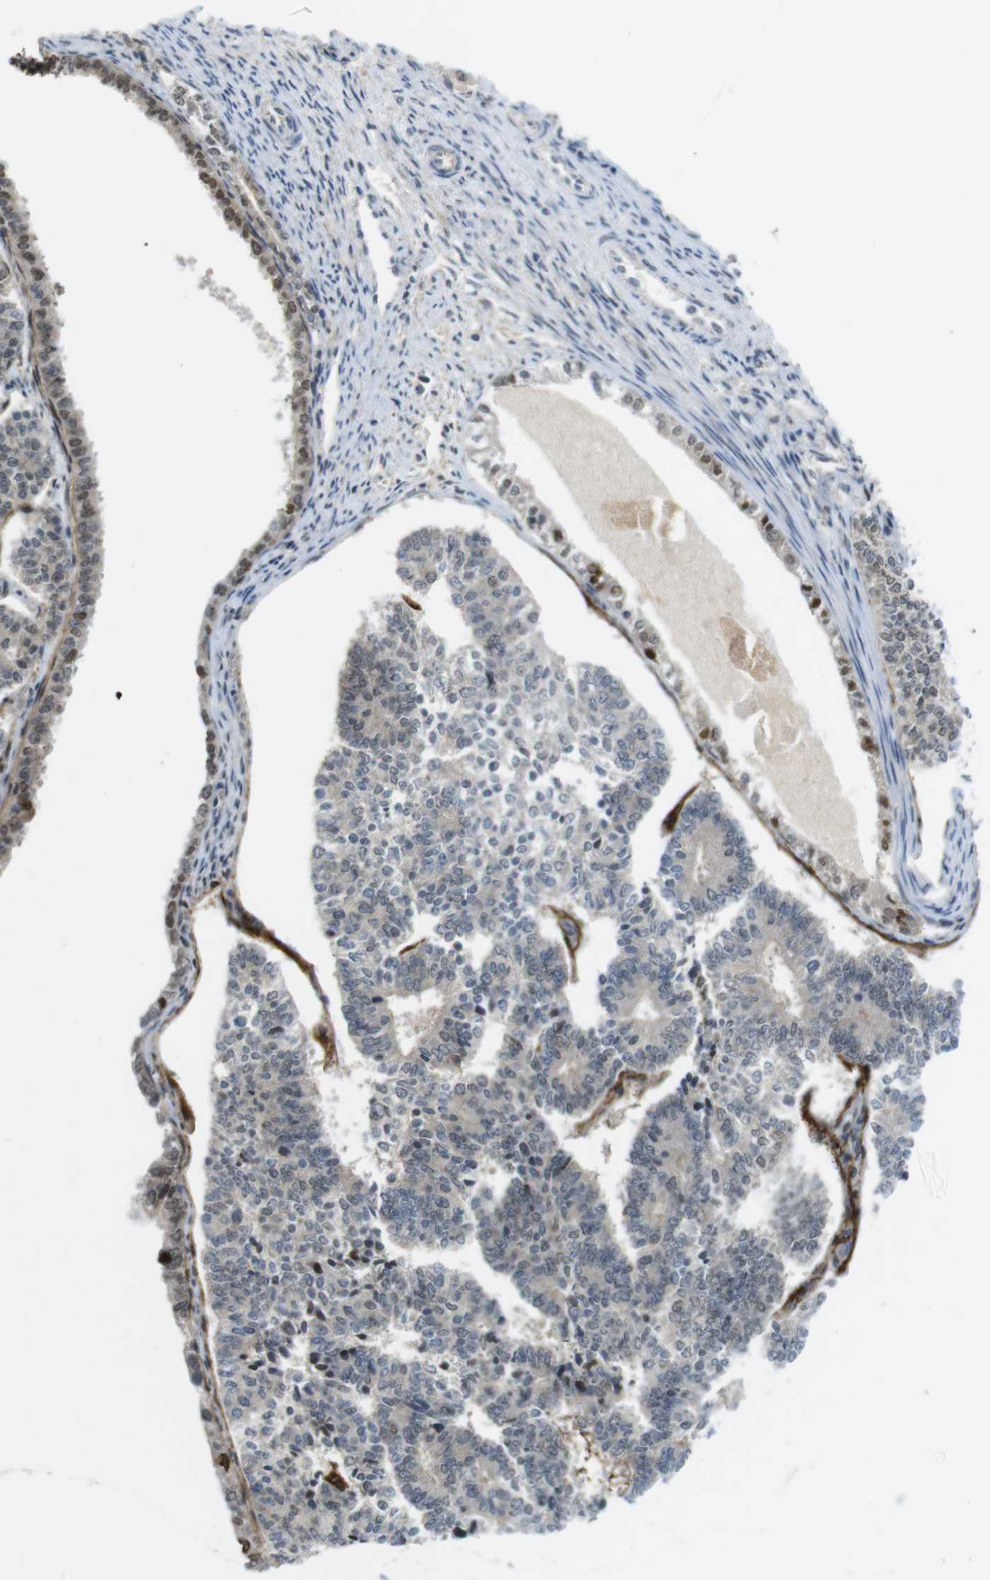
{"staining": {"intensity": "moderate", "quantity": "<25%", "location": "nuclear"}, "tissue": "endometrial cancer", "cell_type": "Tumor cells", "image_type": "cancer", "snomed": [{"axis": "morphology", "description": "Adenocarcinoma, NOS"}, {"axis": "topography", "description": "Endometrium"}], "caption": "Endometrial cancer was stained to show a protein in brown. There is low levels of moderate nuclear staining in approximately <25% of tumor cells.", "gene": "RCC1", "patient": {"sex": "female", "age": 70}}